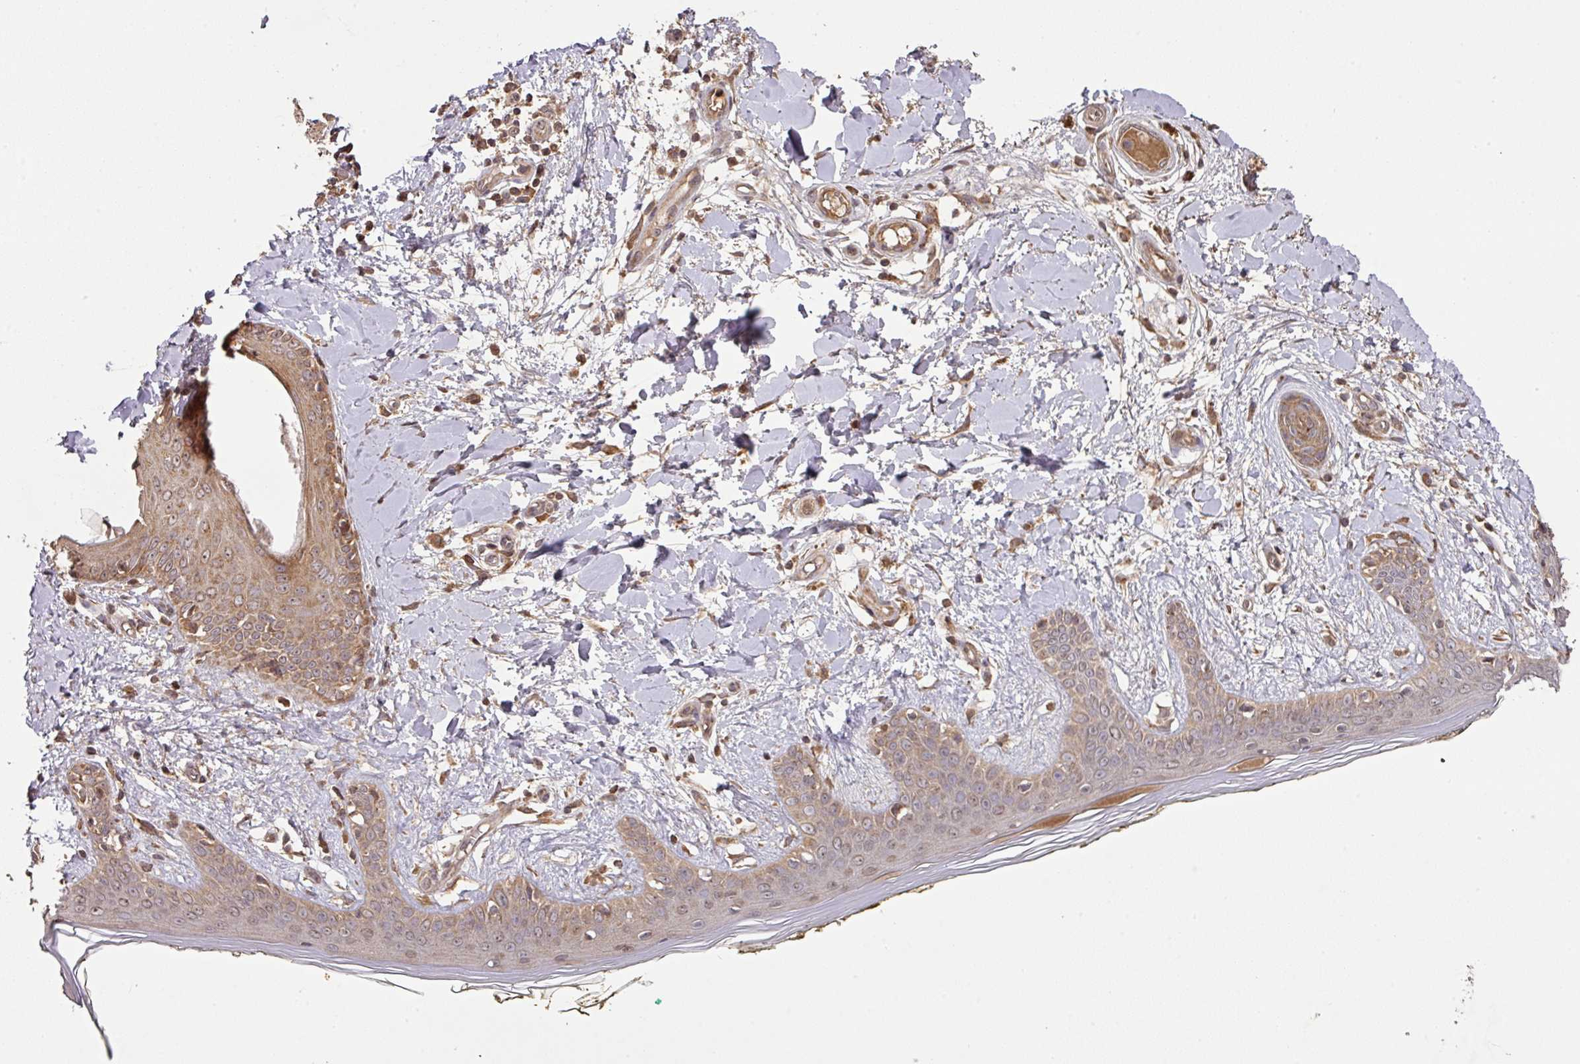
{"staining": {"intensity": "moderate", "quantity": ">75%", "location": "cytoplasmic/membranous"}, "tissue": "skin", "cell_type": "Fibroblasts", "image_type": "normal", "snomed": [{"axis": "morphology", "description": "Normal tissue, NOS"}, {"axis": "topography", "description": "Skin"}], "caption": "Moderate cytoplasmic/membranous staining for a protein is identified in approximately >75% of fibroblasts of normal skin using immunohistochemistry (IHC).", "gene": "MRRF", "patient": {"sex": "female", "age": 34}}